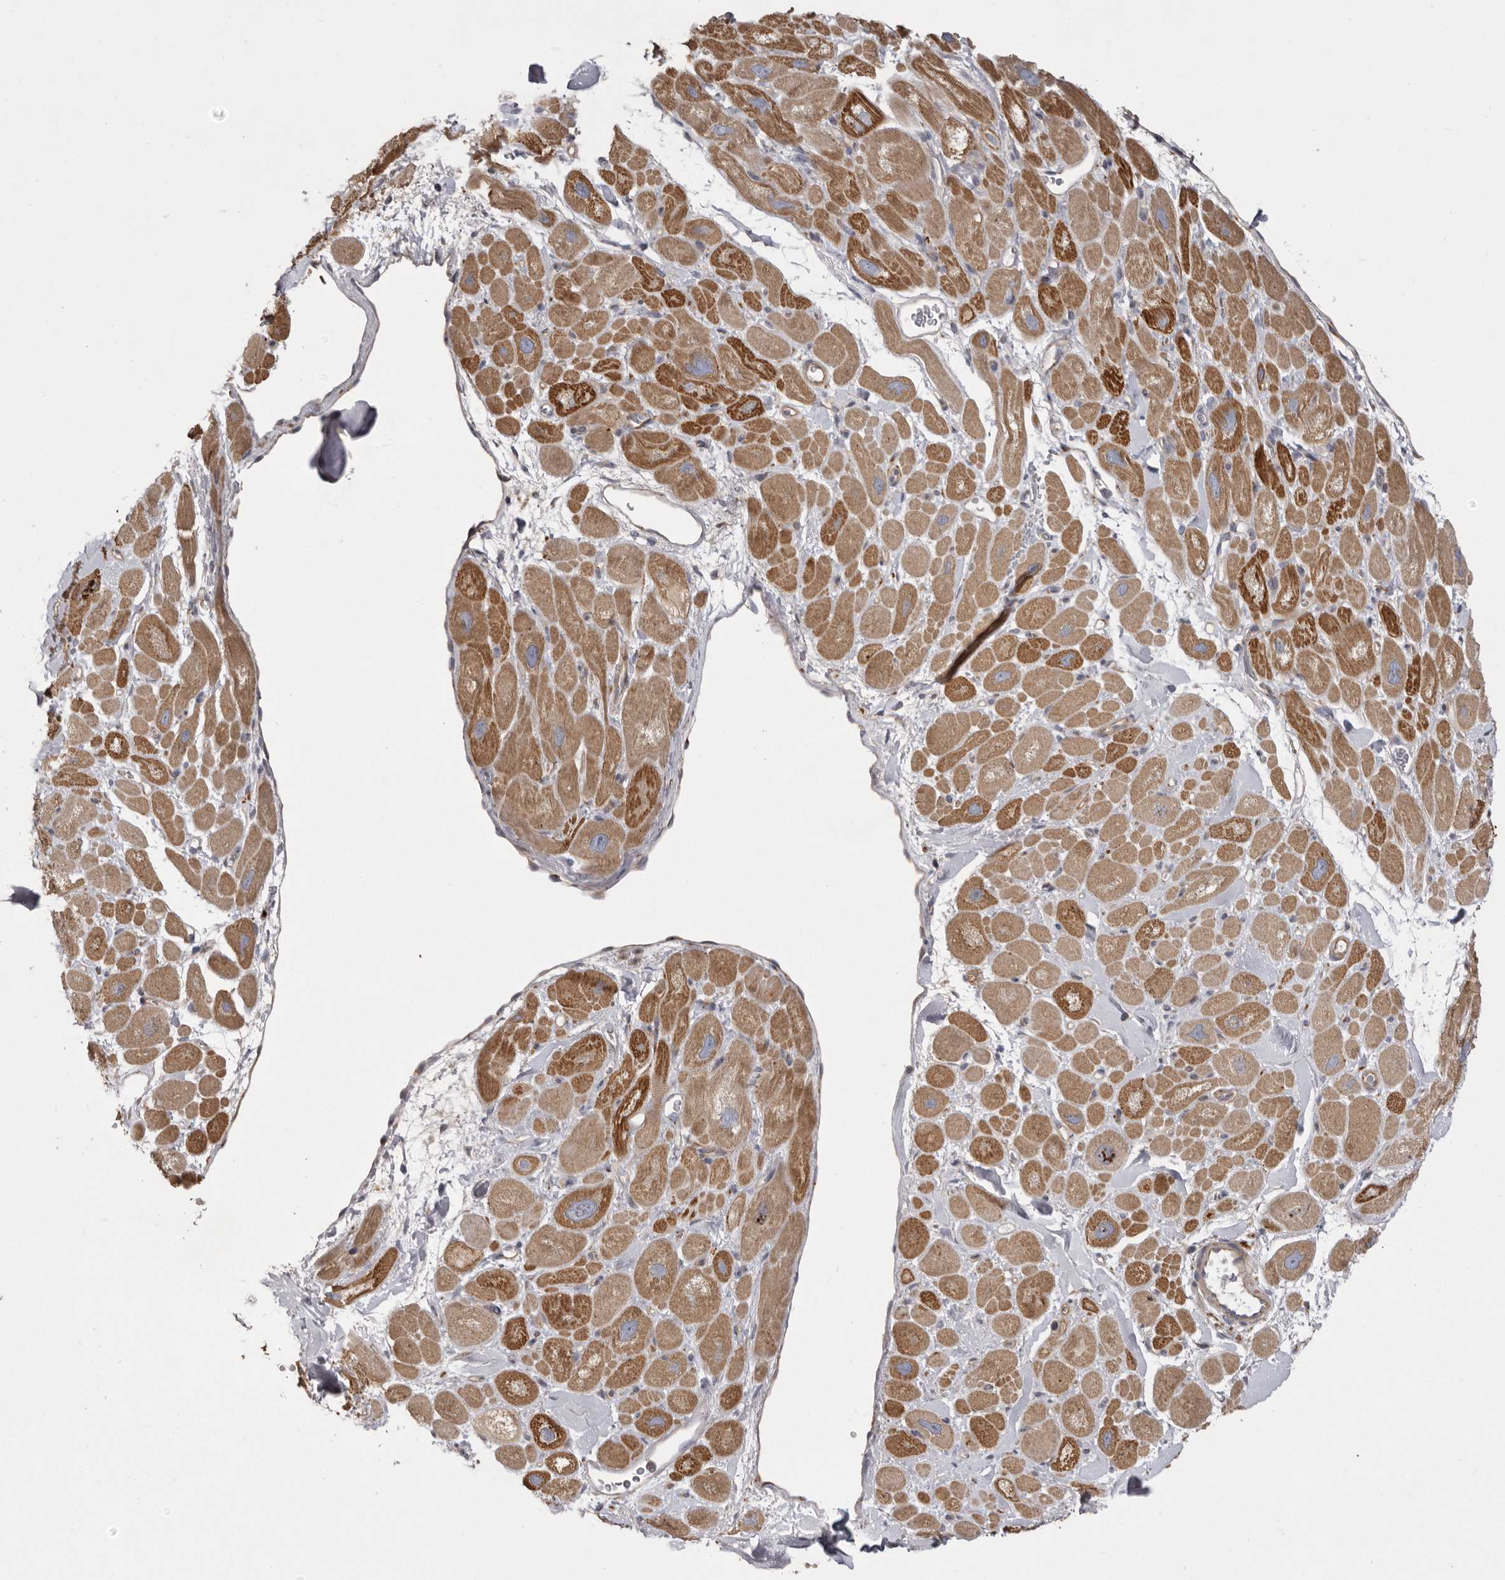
{"staining": {"intensity": "moderate", "quantity": "25%-75%", "location": "cytoplasmic/membranous"}, "tissue": "heart muscle", "cell_type": "Cardiomyocytes", "image_type": "normal", "snomed": [{"axis": "morphology", "description": "Normal tissue, NOS"}, {"axis": "topography", "description": "Heart"}], "caption": "Approximately 25%-75% of cardiomyocytes in benign heart muscle display moderate cytoplasmic/membranous protein staining as visualized by brown immunohistochemical staining.", "gene": "WDR47", "patient": {"sex": "male", "age": 49}}